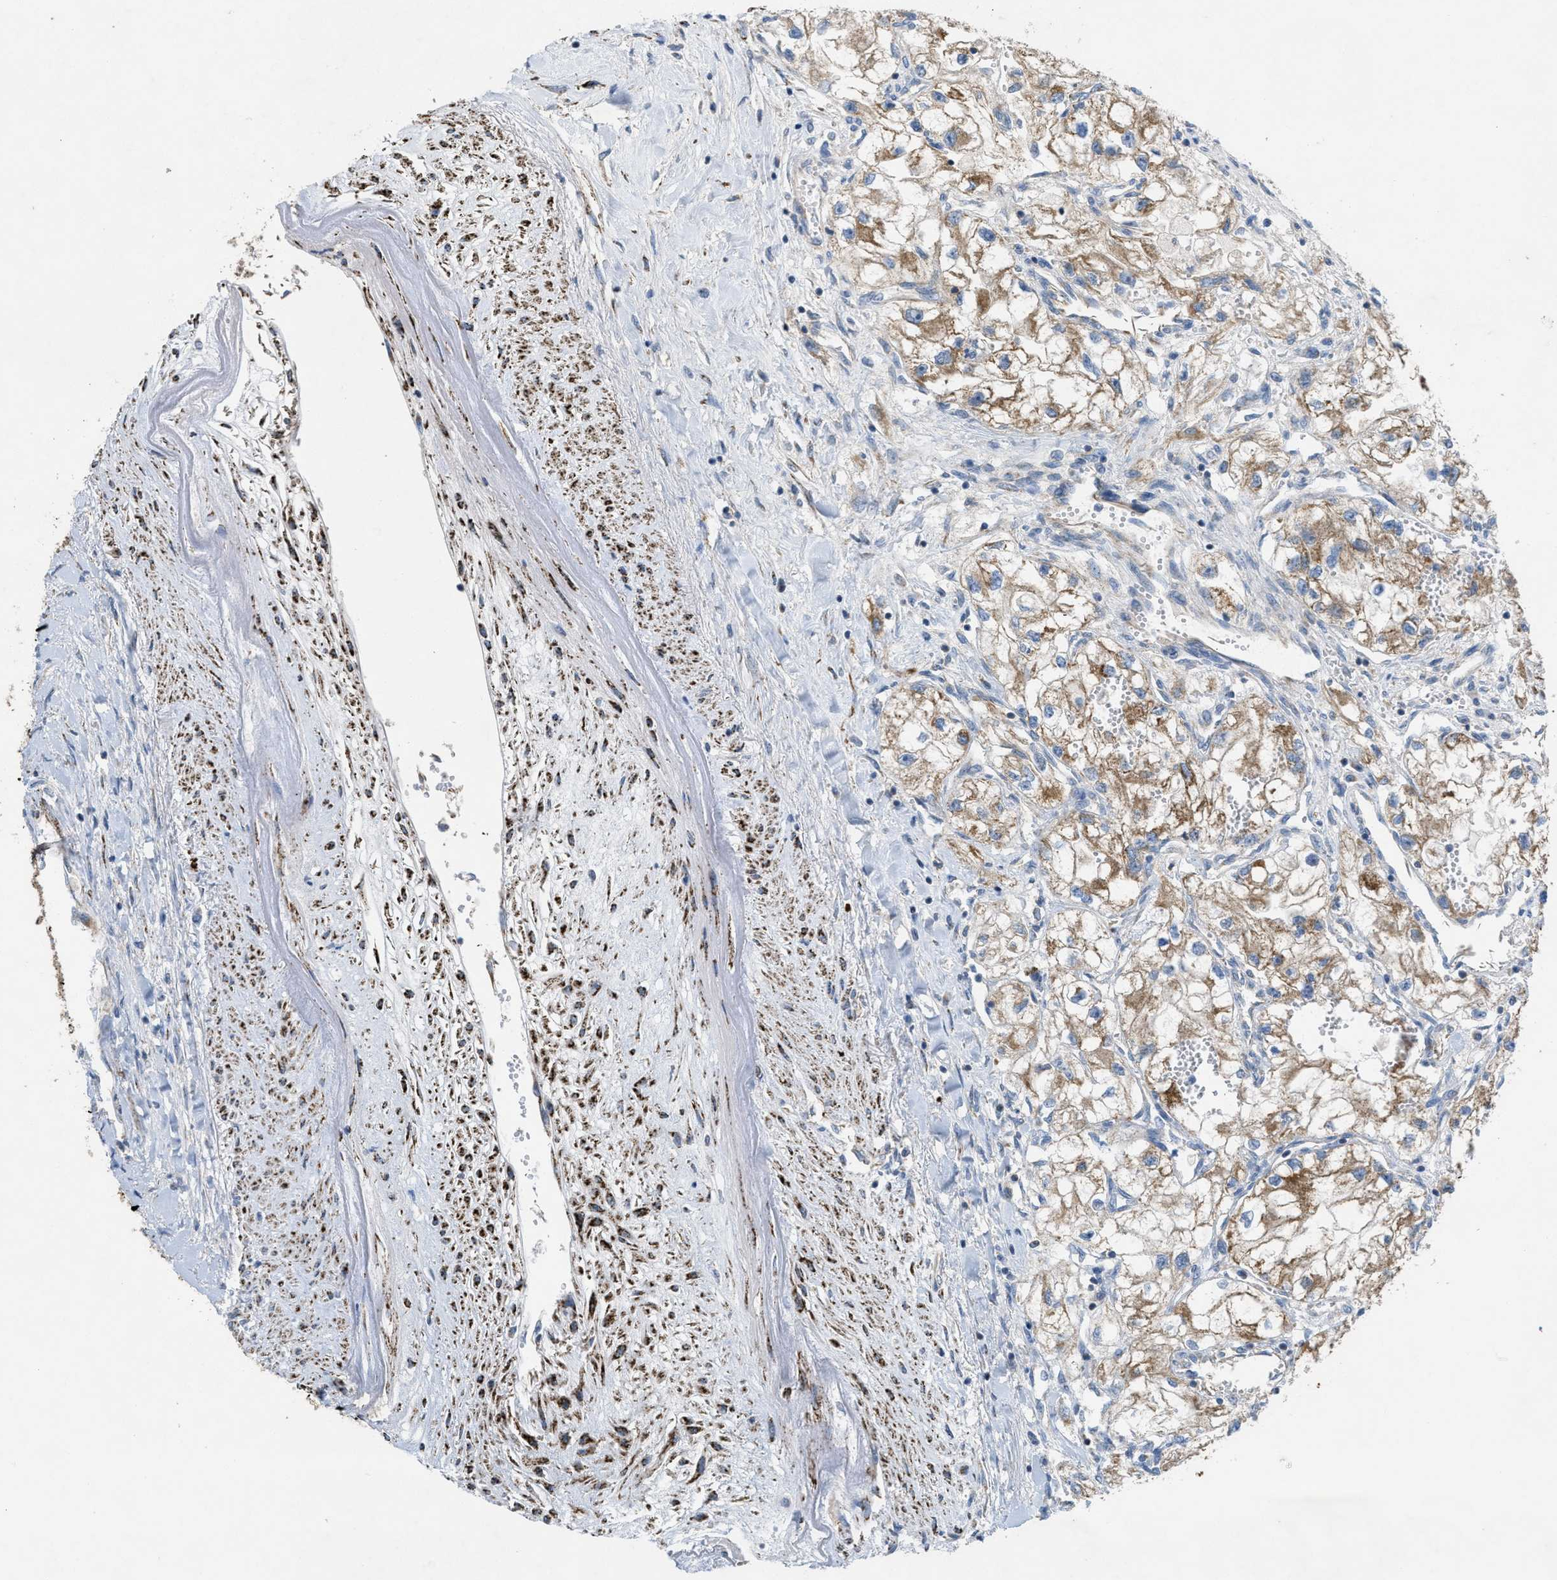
{"staining": {"intensity": "moderate", "quantity": ">75%", "location": "cytoplasmic/membranous"}, "tissue": "renal cancer", "cell_type": "Tumor cells", "image_type": "cancer", "snomed": [{"axis": "morphology", "description": "Adenocarcinoma, NOS"}, {"axis": "topography", "description": "Kidney"}], "caption": "Tumor cells exhibit moderate cytoplasmic/membranous staining in about >75% of cells in adenocarcinoma (renal).", "gene": "BTN3A1", "patient": {"sex": "female", "age": 70}}